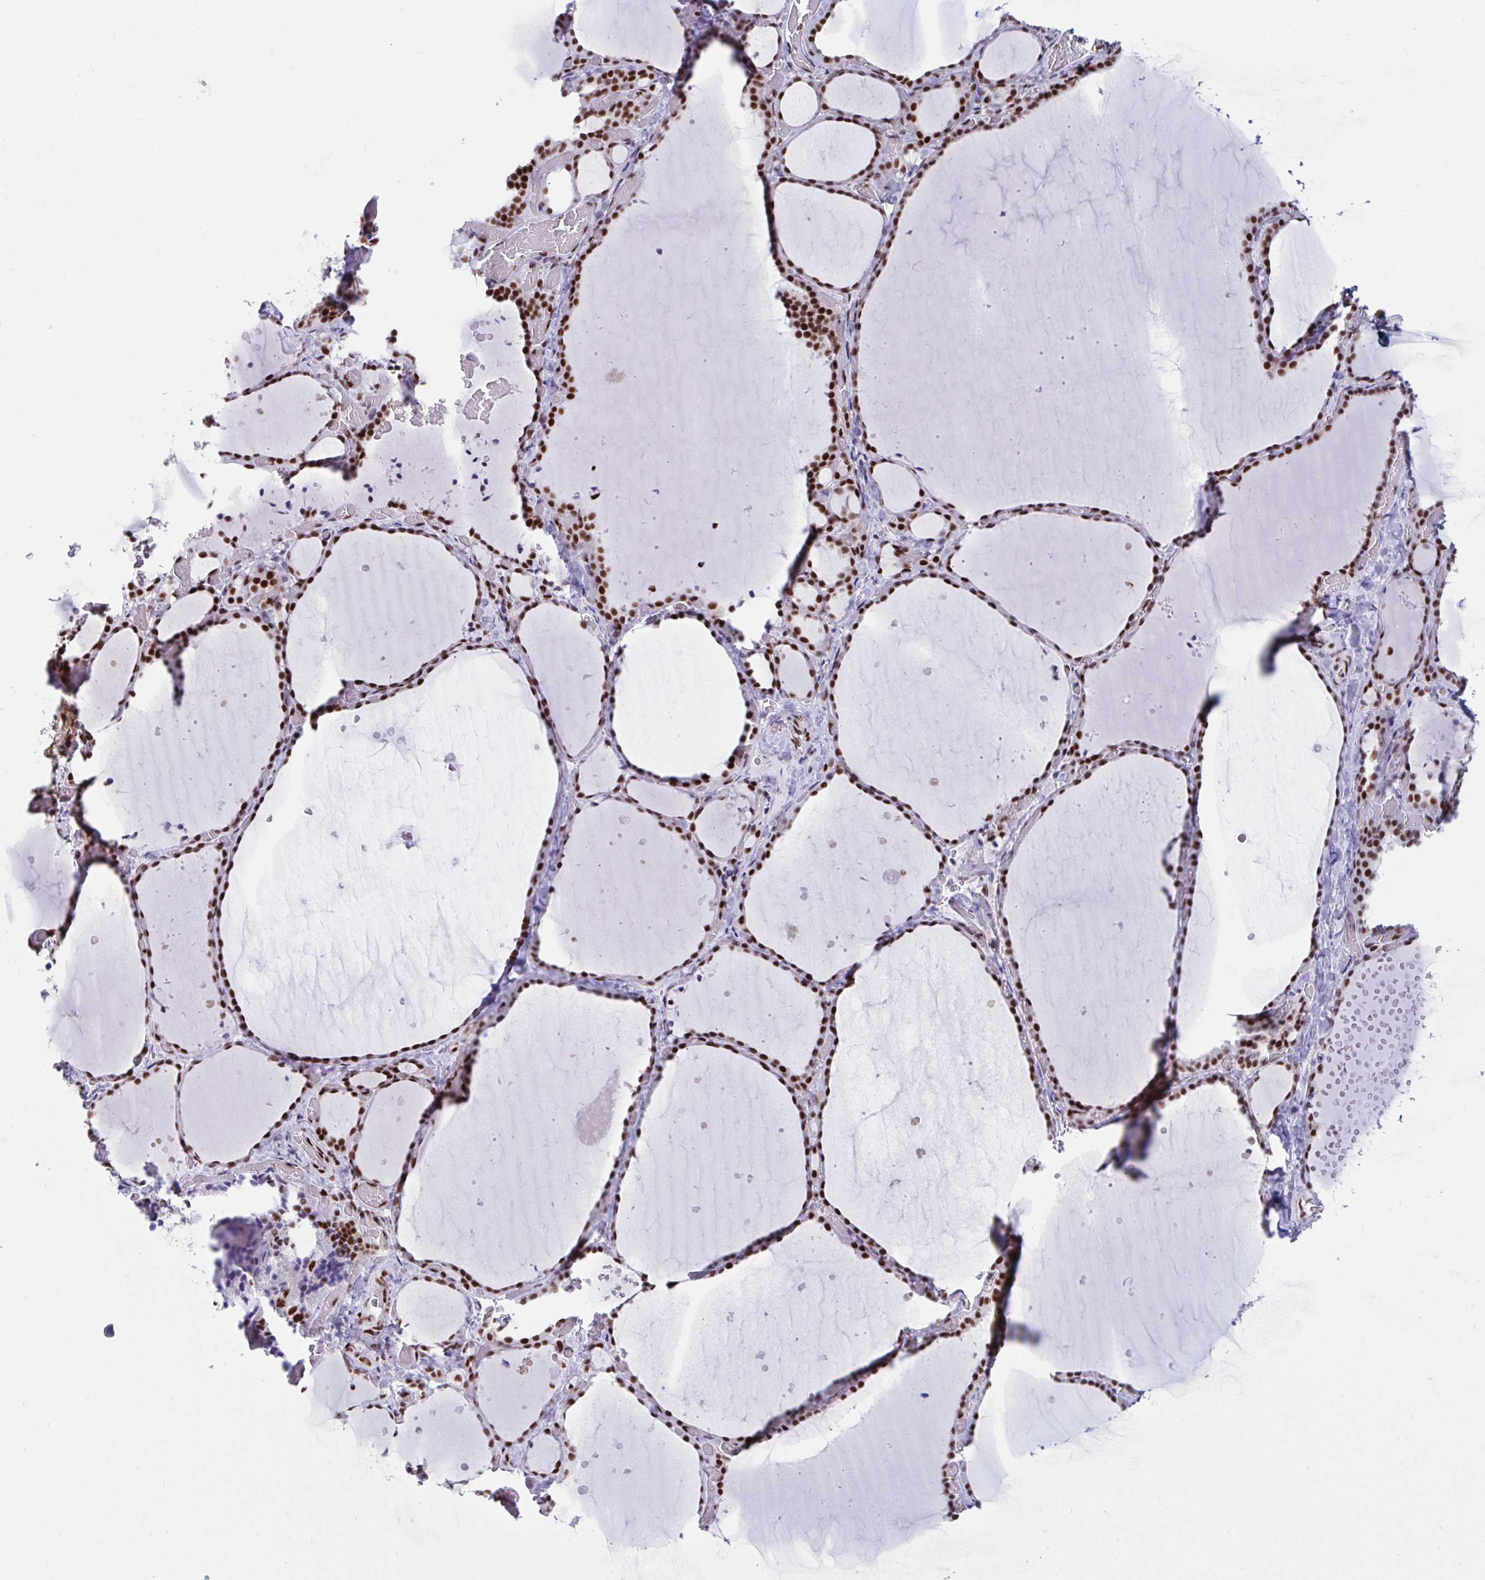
{"staining": {"intensity": "strong", "quantity": ">75%", "location": "nuclear"}, "tissue": "thyroid gland", "cell_type": "Glandular cells", "image_type": "normal", "snomed": [{"axis": "morphology", "description": "Normal tissue, NOS"}, {"axis": "topography", "description": "Thyroid gland"}], "caption": "This is a photomicrograph of immunohistochemistry staining of normal thyroid gland, which shows strong positivity in the nuclear of glandular cells.", "gene": "IKZF2", "patient": {"sex": "female", "age": 36}}